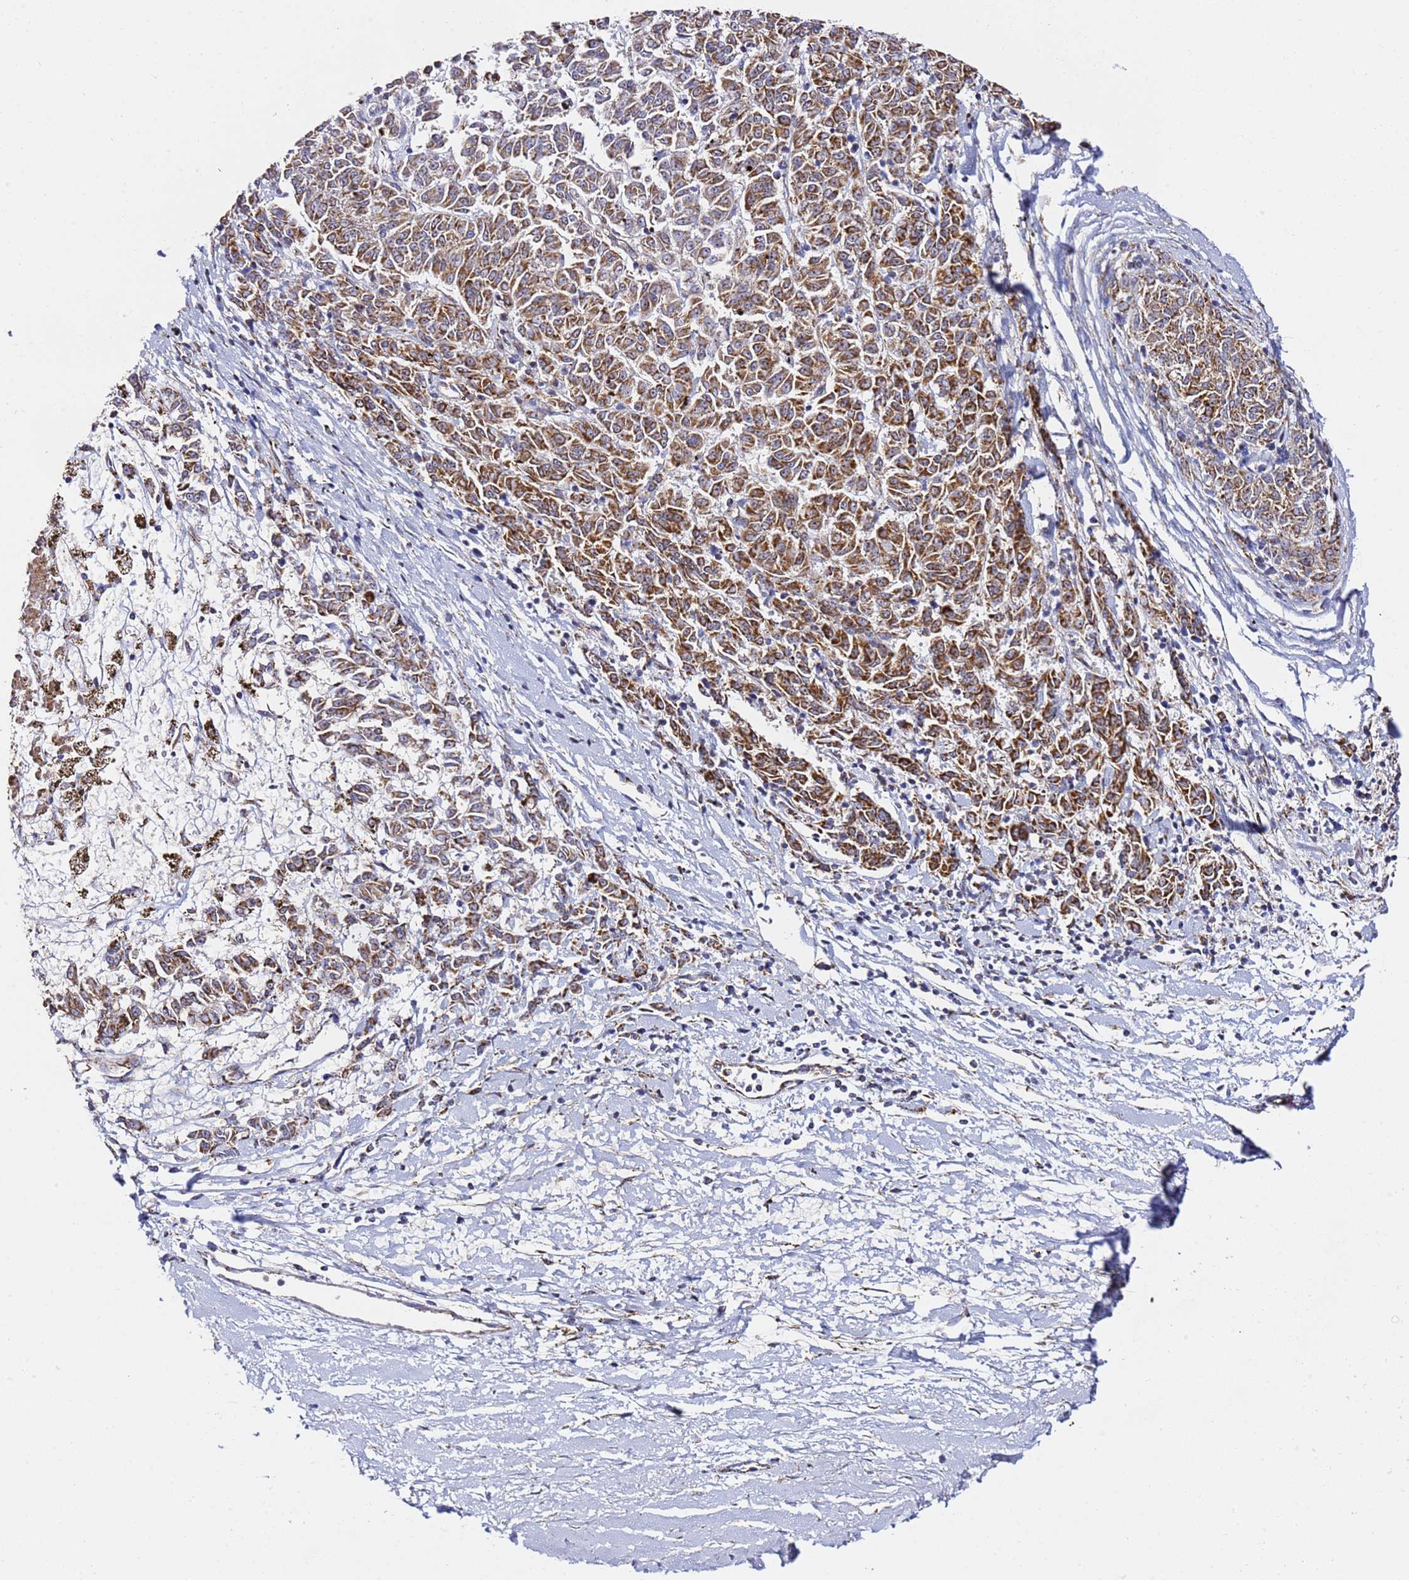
{"staining": {"intensity": "strong", "quantity": ">75%", "location": "cytoplasmic/membranous"}, "tissue": "melanoma", "cell_type": "Tumor cells", "image_type": "cancer", "snomed": [{"axis": "morphology", "description": "Malignant melanoma, NOS"}, {"axis": "topography", "description": "Skin"}], "caption": "Tumor cells display strong cytoplasmic/membranous positivity in about >75% of cells in malignant melanoma.", "gene": "NDUFA3", "patient": {"sex": "female", "age": 72}}